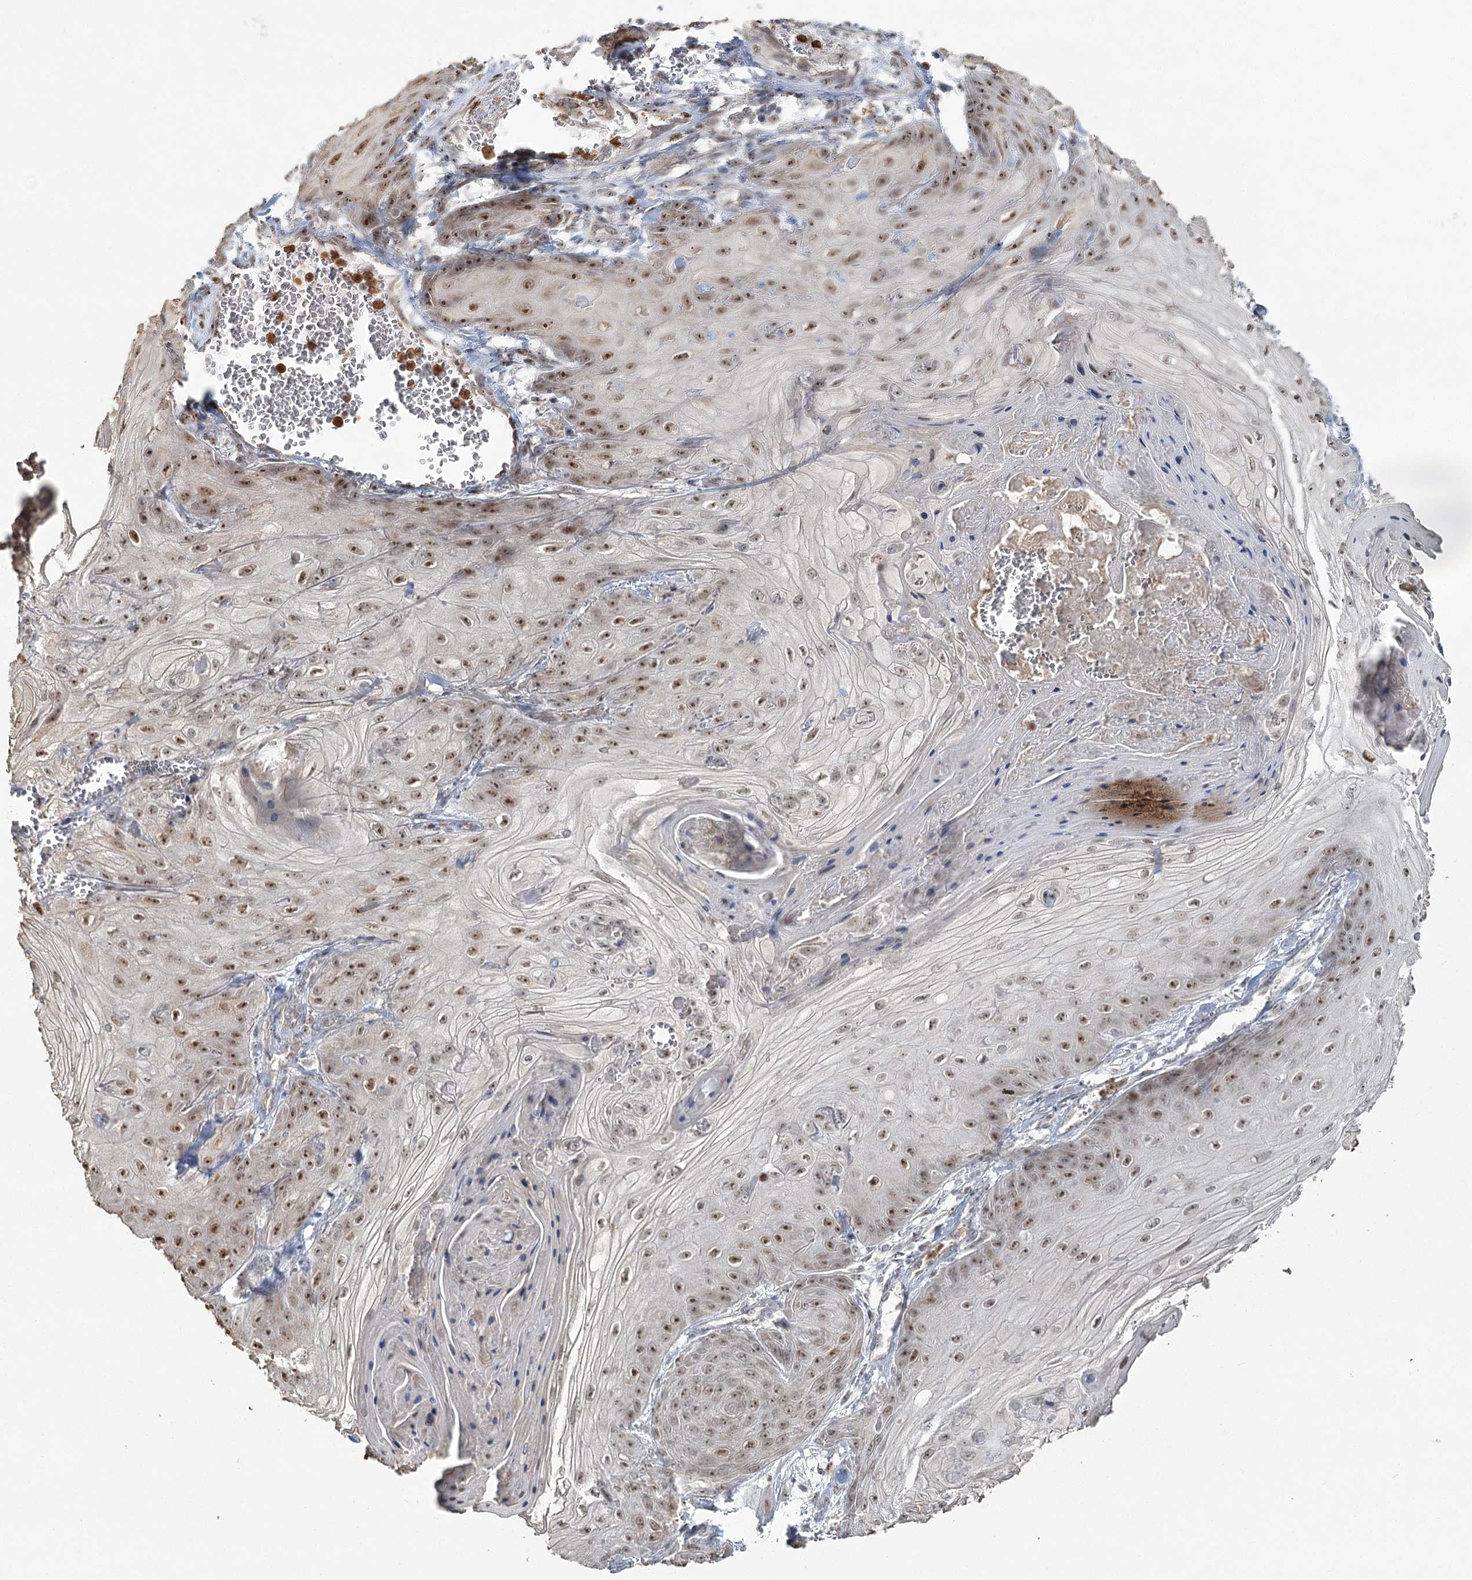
{"staining": {"intensity": "moderate", "quantity": ">75%", "location": "nuclear"}, "tissue": "skin cancer", "cell_type": "Tumor cells", "image_type": "cancer", "snomed": [{"axis": "morphology", "description": "Squamous cell carcinoma, NOS"}, {"axis": "topography", "description": "Skin"}], "caption": "Immunohistochemical staining of human skin cancer (squamous cell carcinoma) exhibits medium levels of moderate nuclear protein staining in about >75% of tumor cells.", "gene": "ATAD1", "patient": {"sex": "male", "age": 74}}